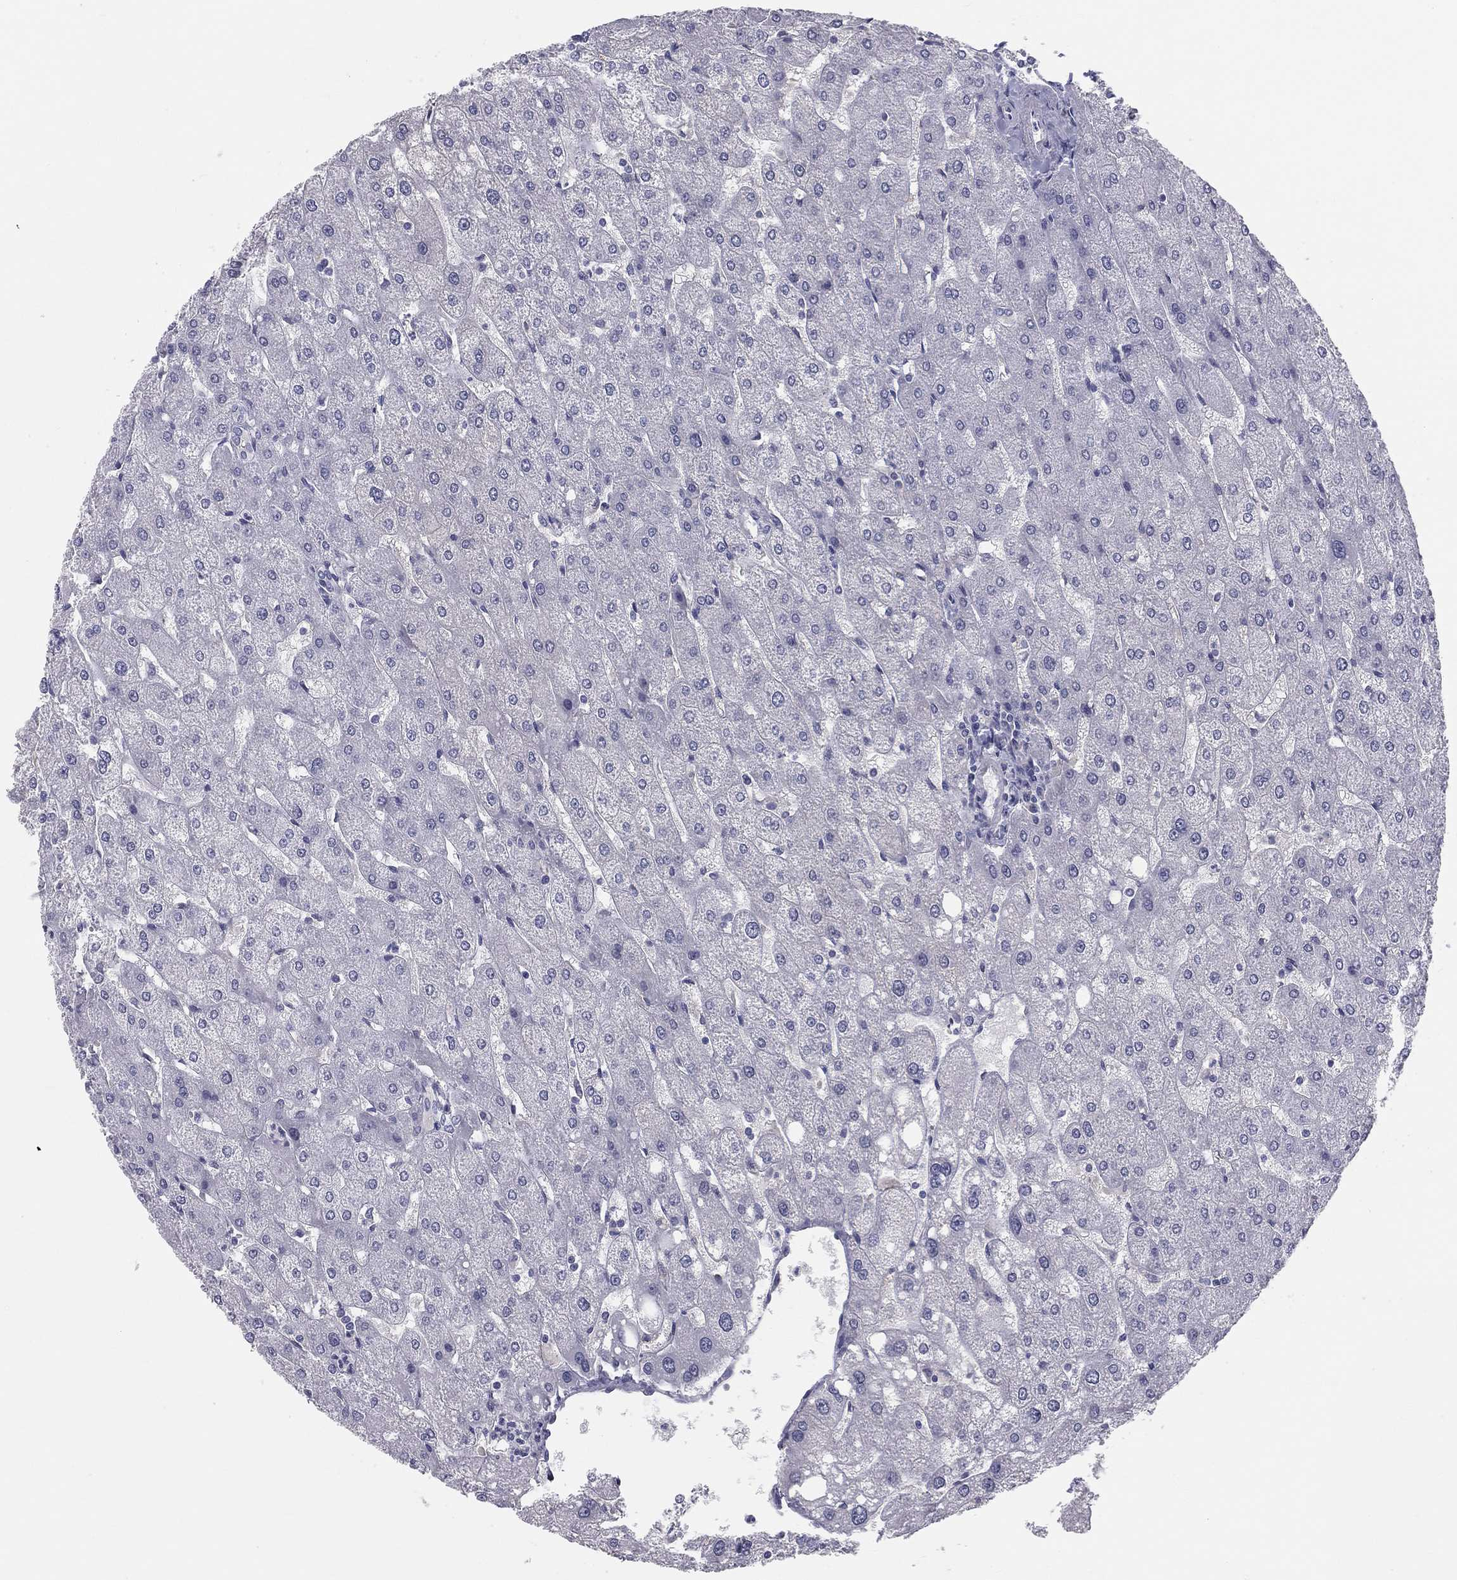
{"staining": {"intensity": "negative", "quantity": "none", "location": "none"}, "tissue": "liver", "cell_type": "Cholangiocytes", "image_type": "normal", "snomed": [{"axis": "morphology", "description": "Normal tissue, NOS"}, {"axis": "topography", "description": "Liver"}], "caption": "Image shows no protein expression in cholangiocytes of normal liver. (IHC, brightfield microscopy, high magnification).", "gene": "MUC13", "patient": {"sex": "male", "age": 67}}